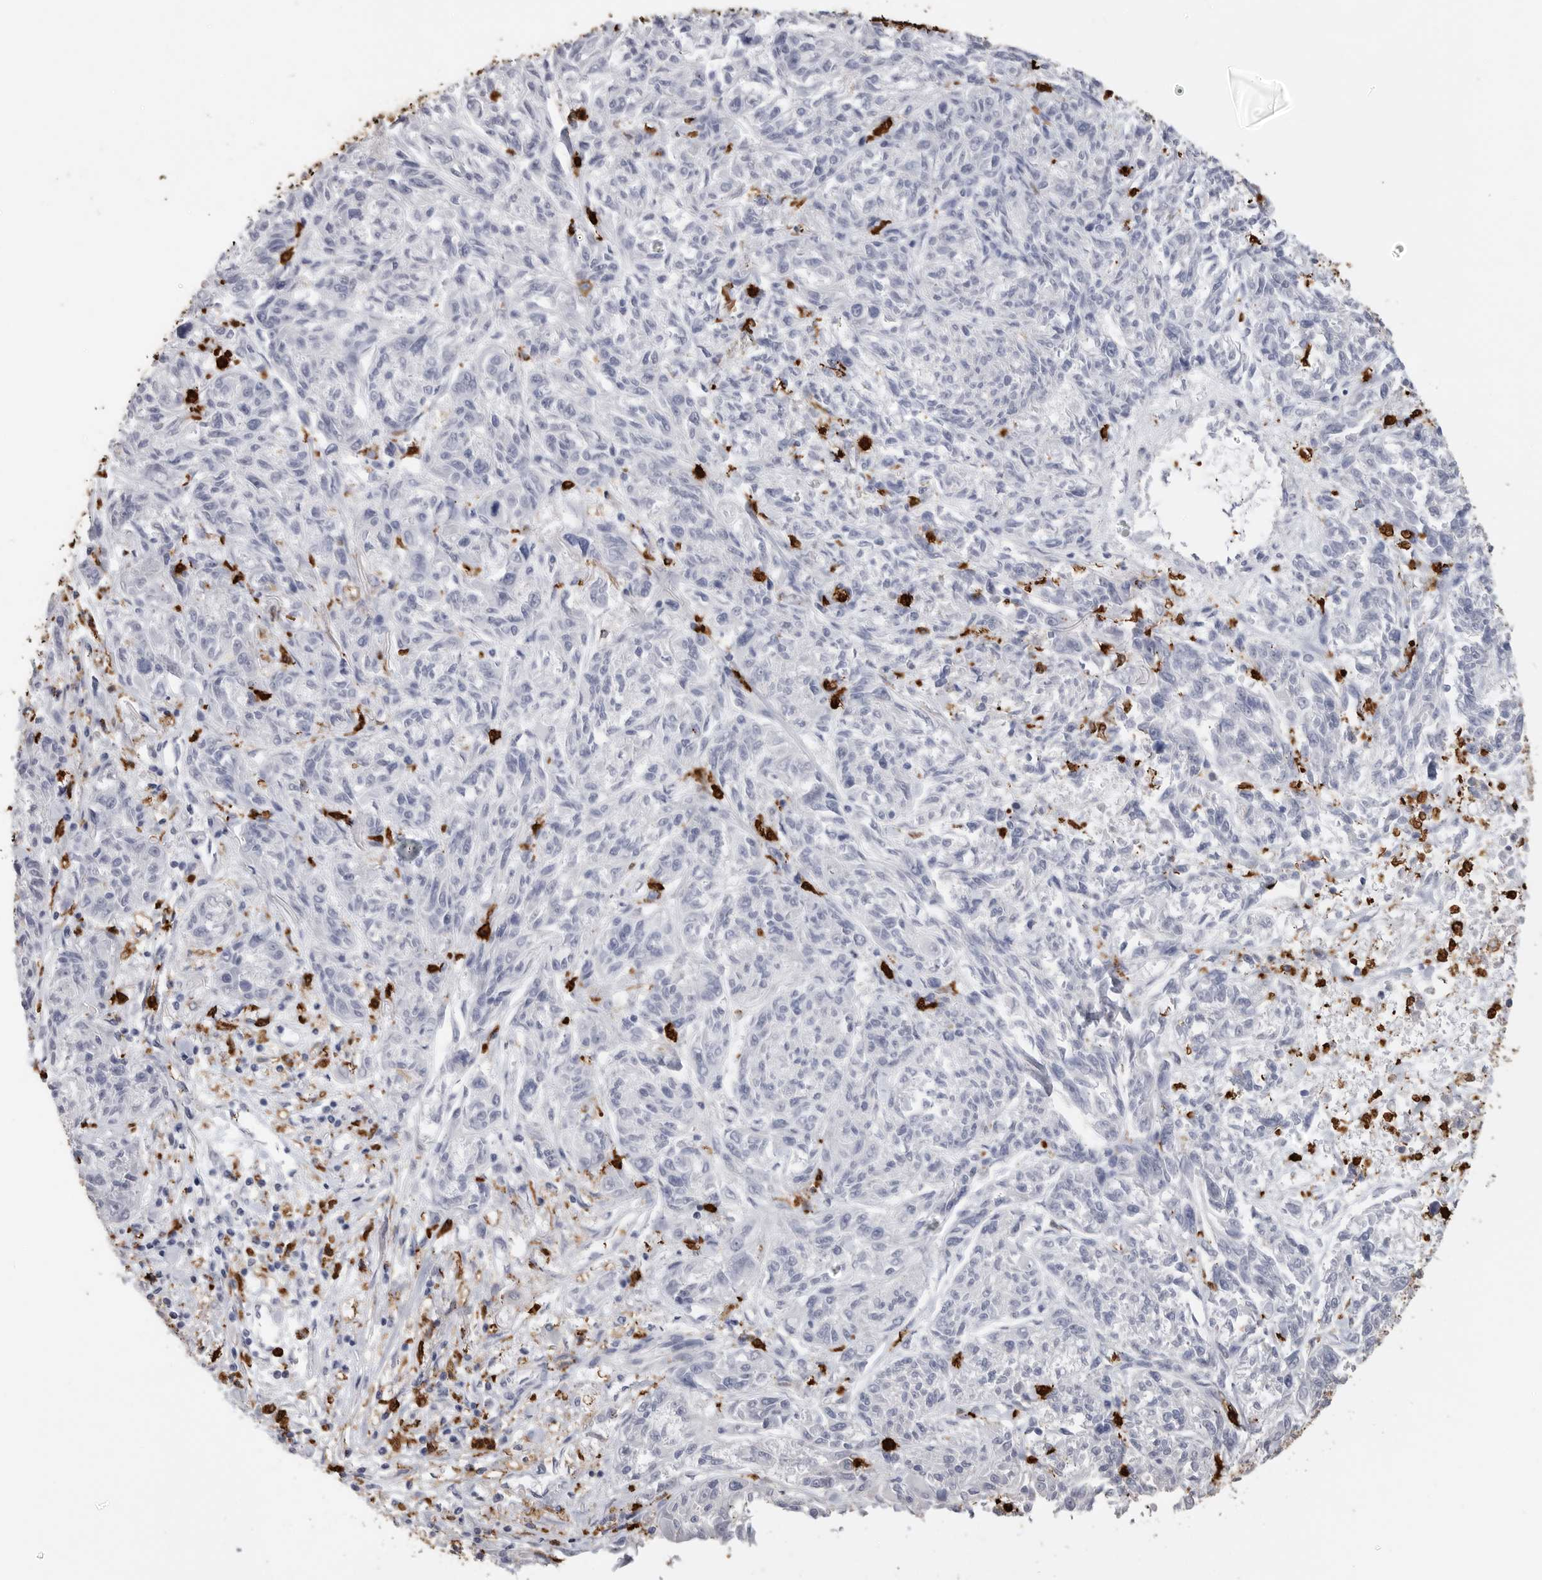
{"staining": {"intensity": "negative", "quantity": "none", "location": "none"}, "tissue": "melanoma", "cell_type": "Tumor cells", "image_type": "cancer", "snomed": [{"axis": "morphology", "description": "Malignant melanoma, NOS"}, {"axis": "topography", "description": "Skin"}], "caption": "The histopathology image reveals no staining of tumor cells in melanoma.", "gene": "CYB561D1", "patient": {"sex": "male", "age": 53}}